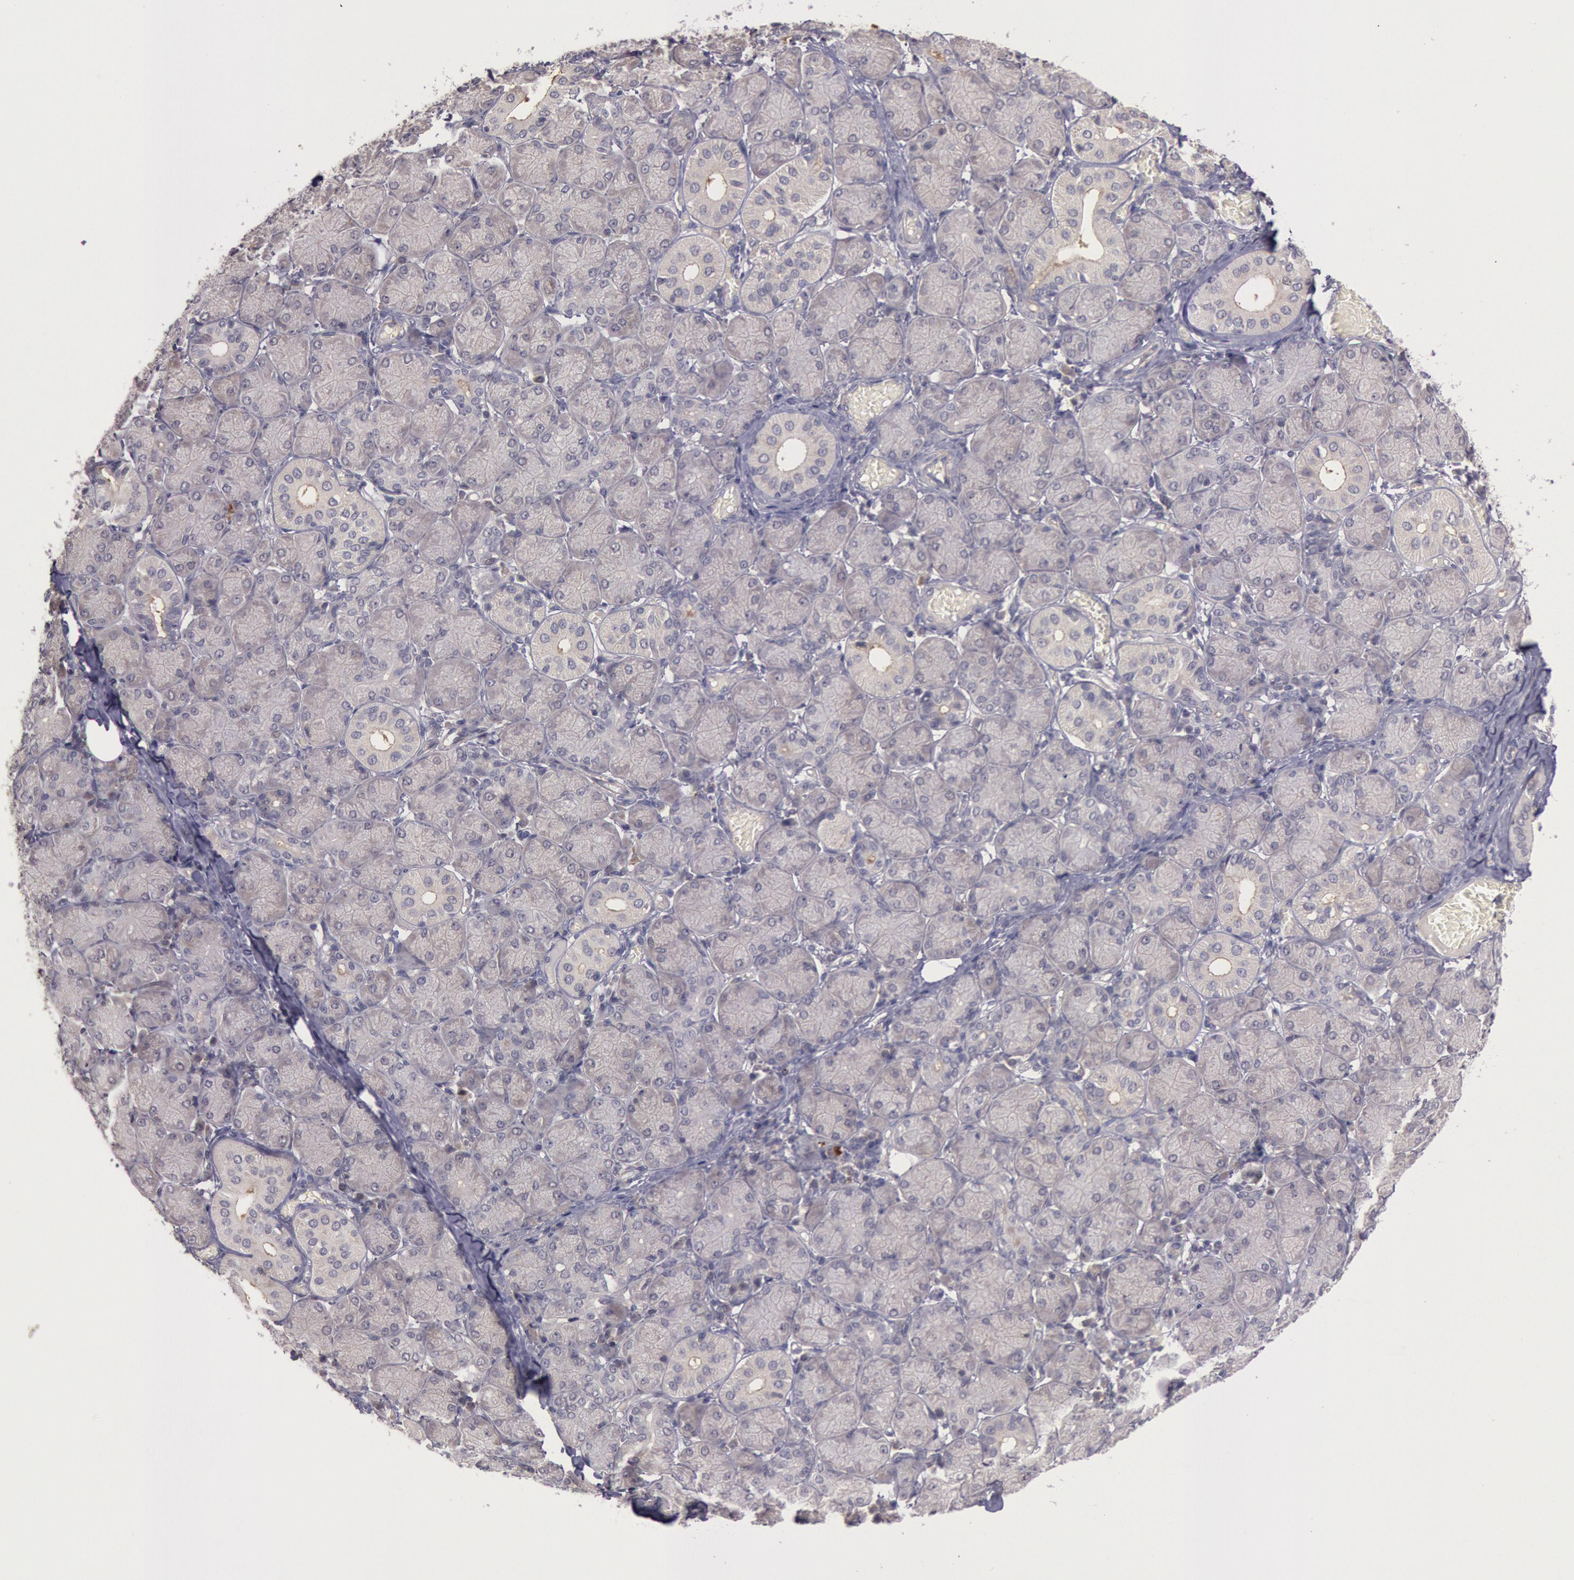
{"staining": {"intensity": "negative", "quantity": "none", "location": "none"}, "tissue": "salivary gland", "cell_type": "Glandular cells", "image_type": "normal", "snomed": [{"axis": "morphology", "description": "Normal tissue, NOS"}, {"axis": "topography", "description": "Salivary gland"}], "caption": "Immunohistochemistry (IHC) image of benign human salivary gland stained for a protein (brown), which reveals no positivity in glandular cells. (DAB immunohistochemistry (IHC) with hematoxylin counter stain).", "gene": "TRIB2", "patient": {"sex": "female", "age": 24}}